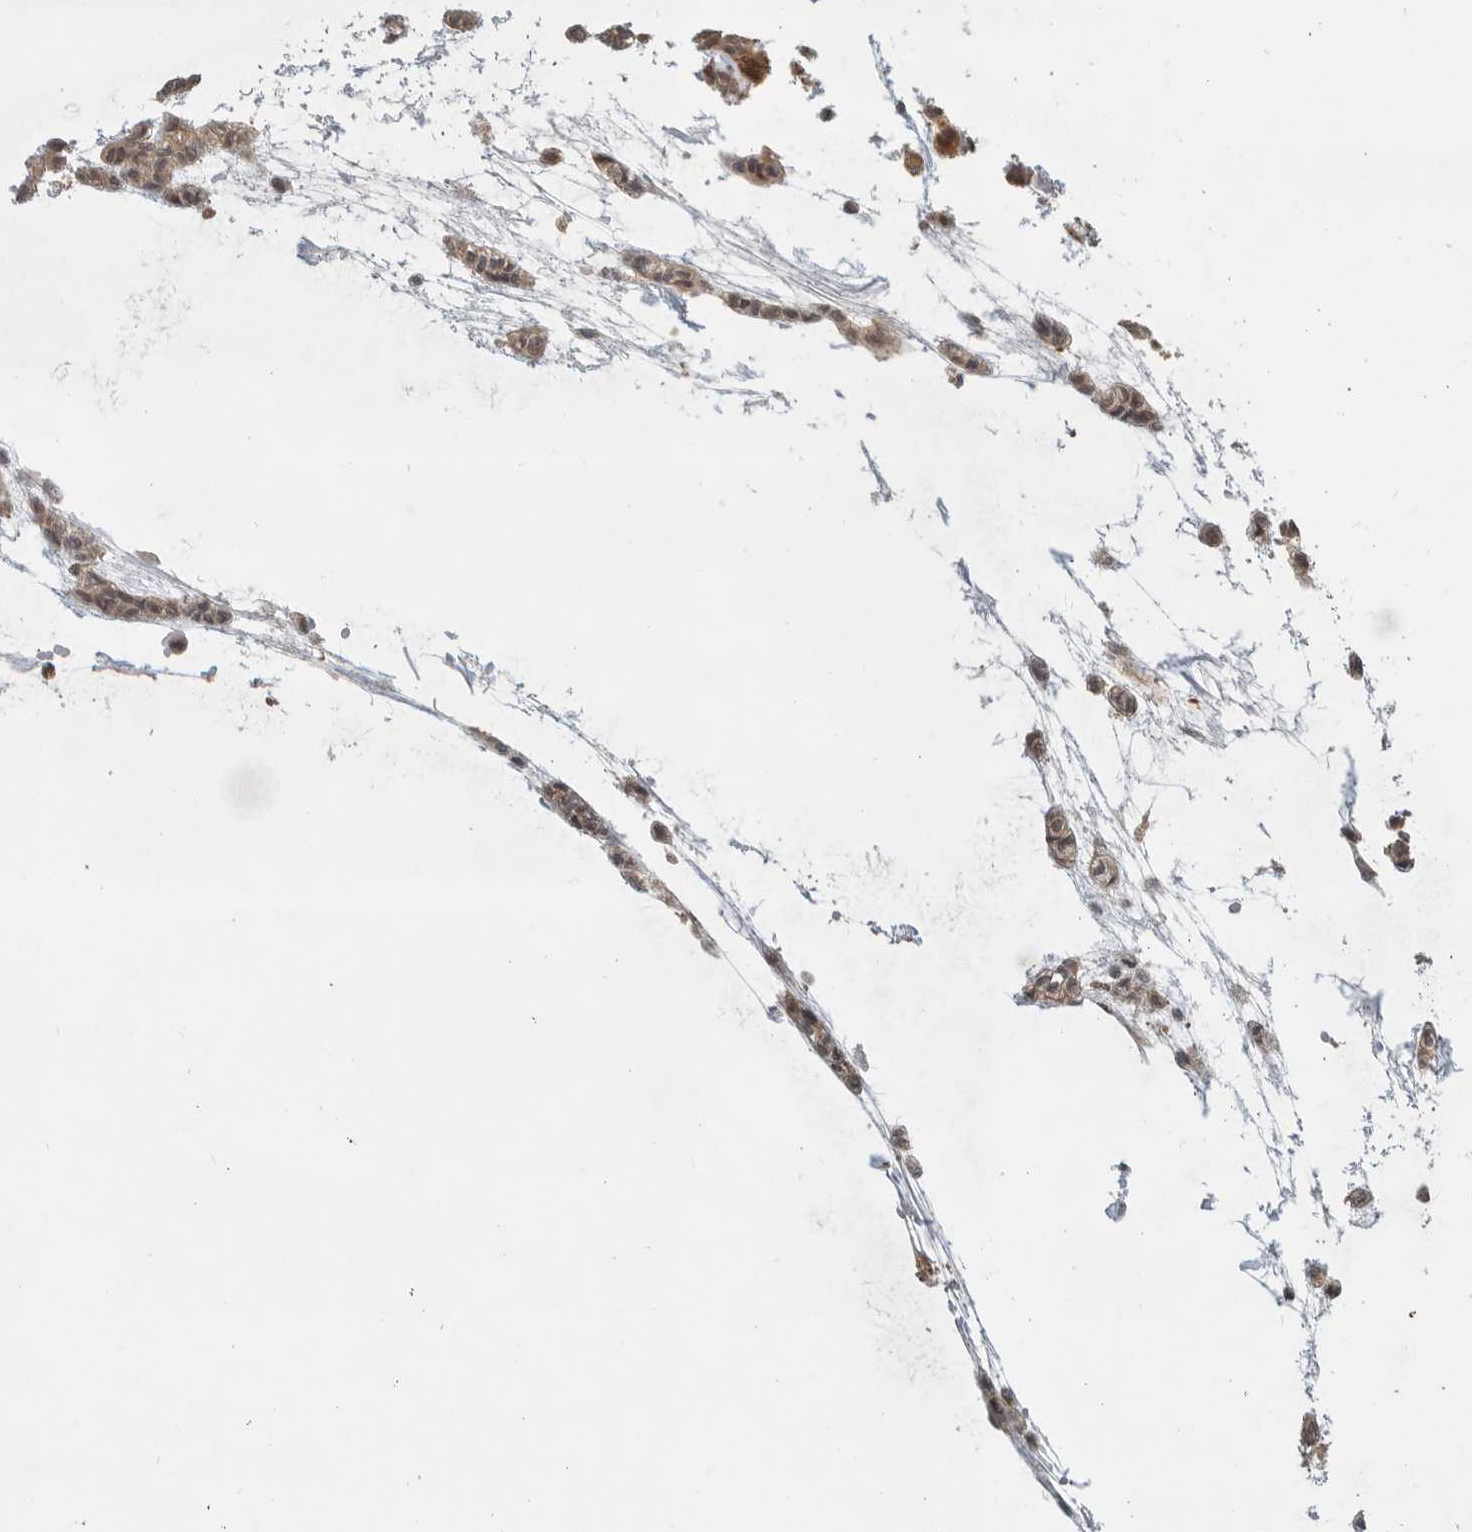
{"staining": {"intensity": "moderate", "quantity": ">75%", "location": "cytoplasmic/membranous,nuclear"}, "tissue": "head and neck cancer", "cell_type": "Tumor cells", "image_type": "cancer", "snomed": [{"axis": "morphology", "description": "Adenocarcinoma, NOS"}, {"axis": "morphology", "description": "Adenoma, NOS"}, {"axis": "topography", "description": "Head-Neck"}], "caption": "The immunohistochemical stain labels moderate cytoplasmic/membranous and nuclear staining in tumor cells of adenocarcinoma (head and neck) tissue.", "gene": "CSNK1G3", "patient": {"sex": "female", "age": 55}}